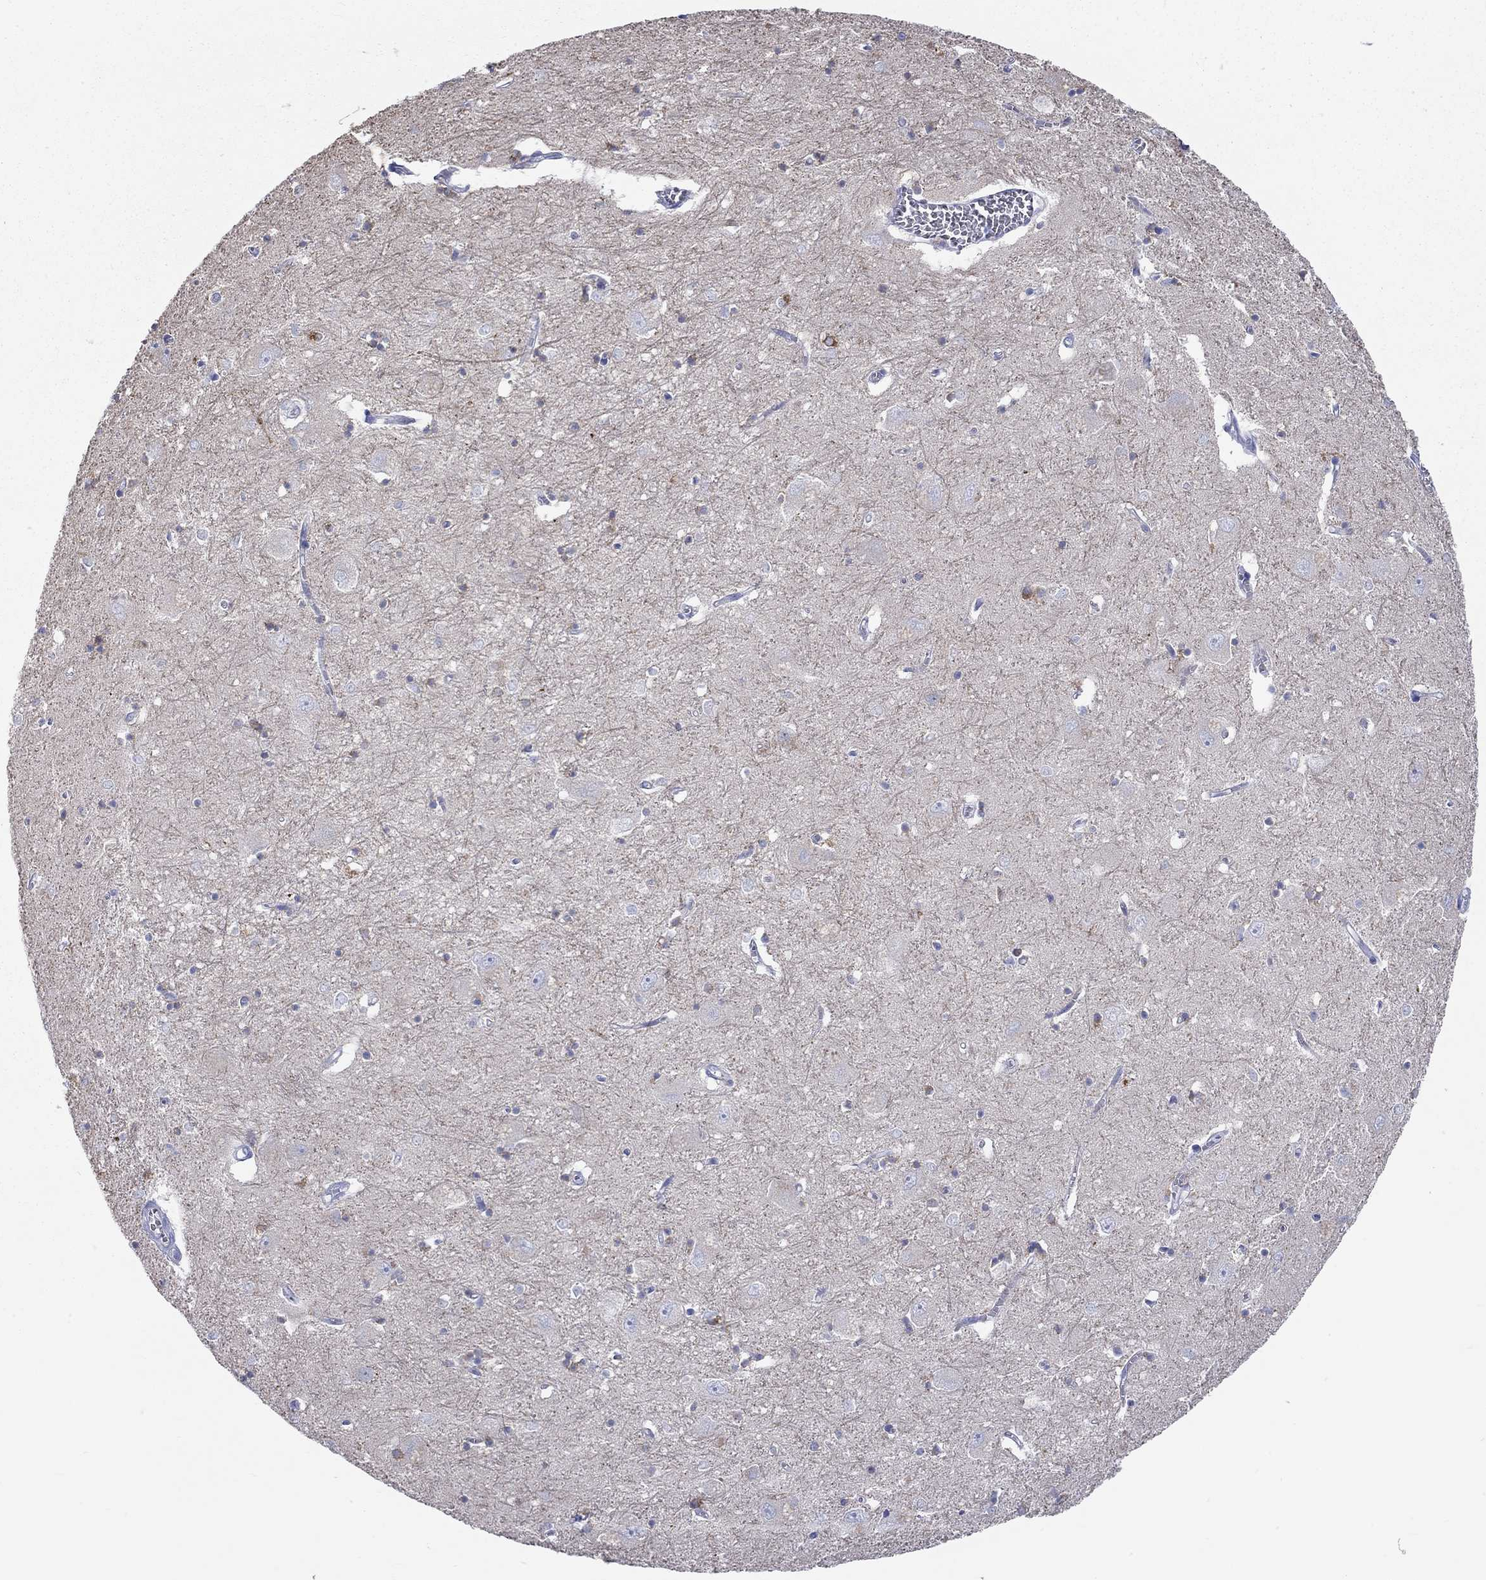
{"staining": {"intensity": "strong", "quantity": "<25%", "location": "cytoplasmic/membranous"}, "tissue": "caudate", "cell_type": "Glial cells", "image_type": "normal", "snomed": [{"axis": "morphology", "description": "Normal tissue, NOS"}, {"axis": "topography", "description": "Lateral ventricle wall"}], "caption": "Immunohistochemistry (IHC) (DAB (3,3'-diaminobenzidine)) staining of normal human caudate shows strong cytoplasmic/membranous protein staining in approximately <25% of glial cells.", "gene": "SPATA9", "patient": {"sex": "male", "age": 54}}